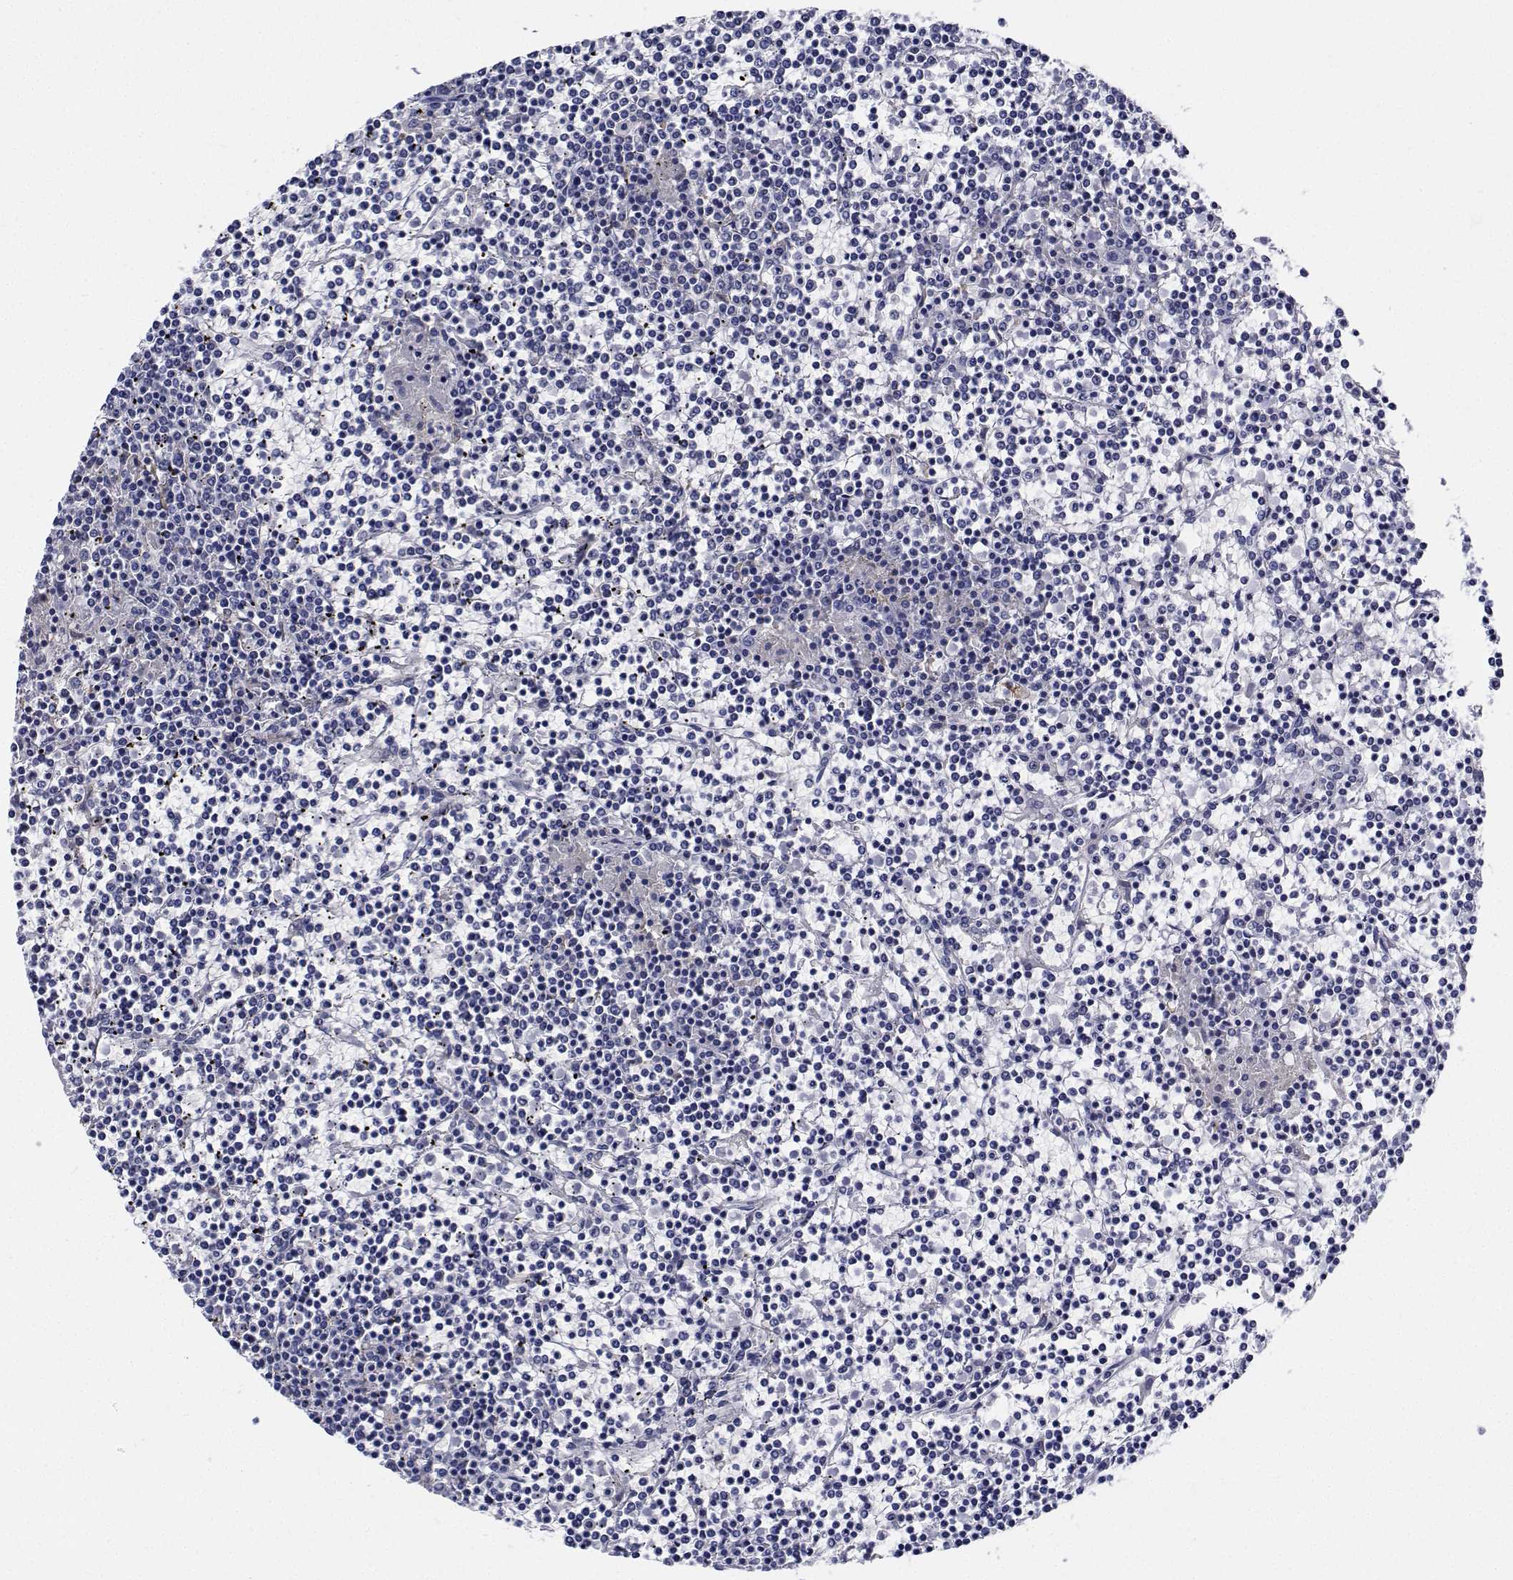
{"staining": {"intensity": "negative", "quantity": "none", "location": "none"}, "tissue": "lymphoma", "cell_type": "Tumor cells", "image_type": "cancer", "snomed": [{"axis": "morphology", "description": "Malignant lymphoma, non-Hodgkin's type, Low grade"}, {"axis": "topography", "description": "Spleen"}], "caption": "Lymphoma was stained to show a protein in brown. There is no significant expression in tumor cells.", "gene": "CDHR3", "patient": {"sex": "female", "age": 19}}